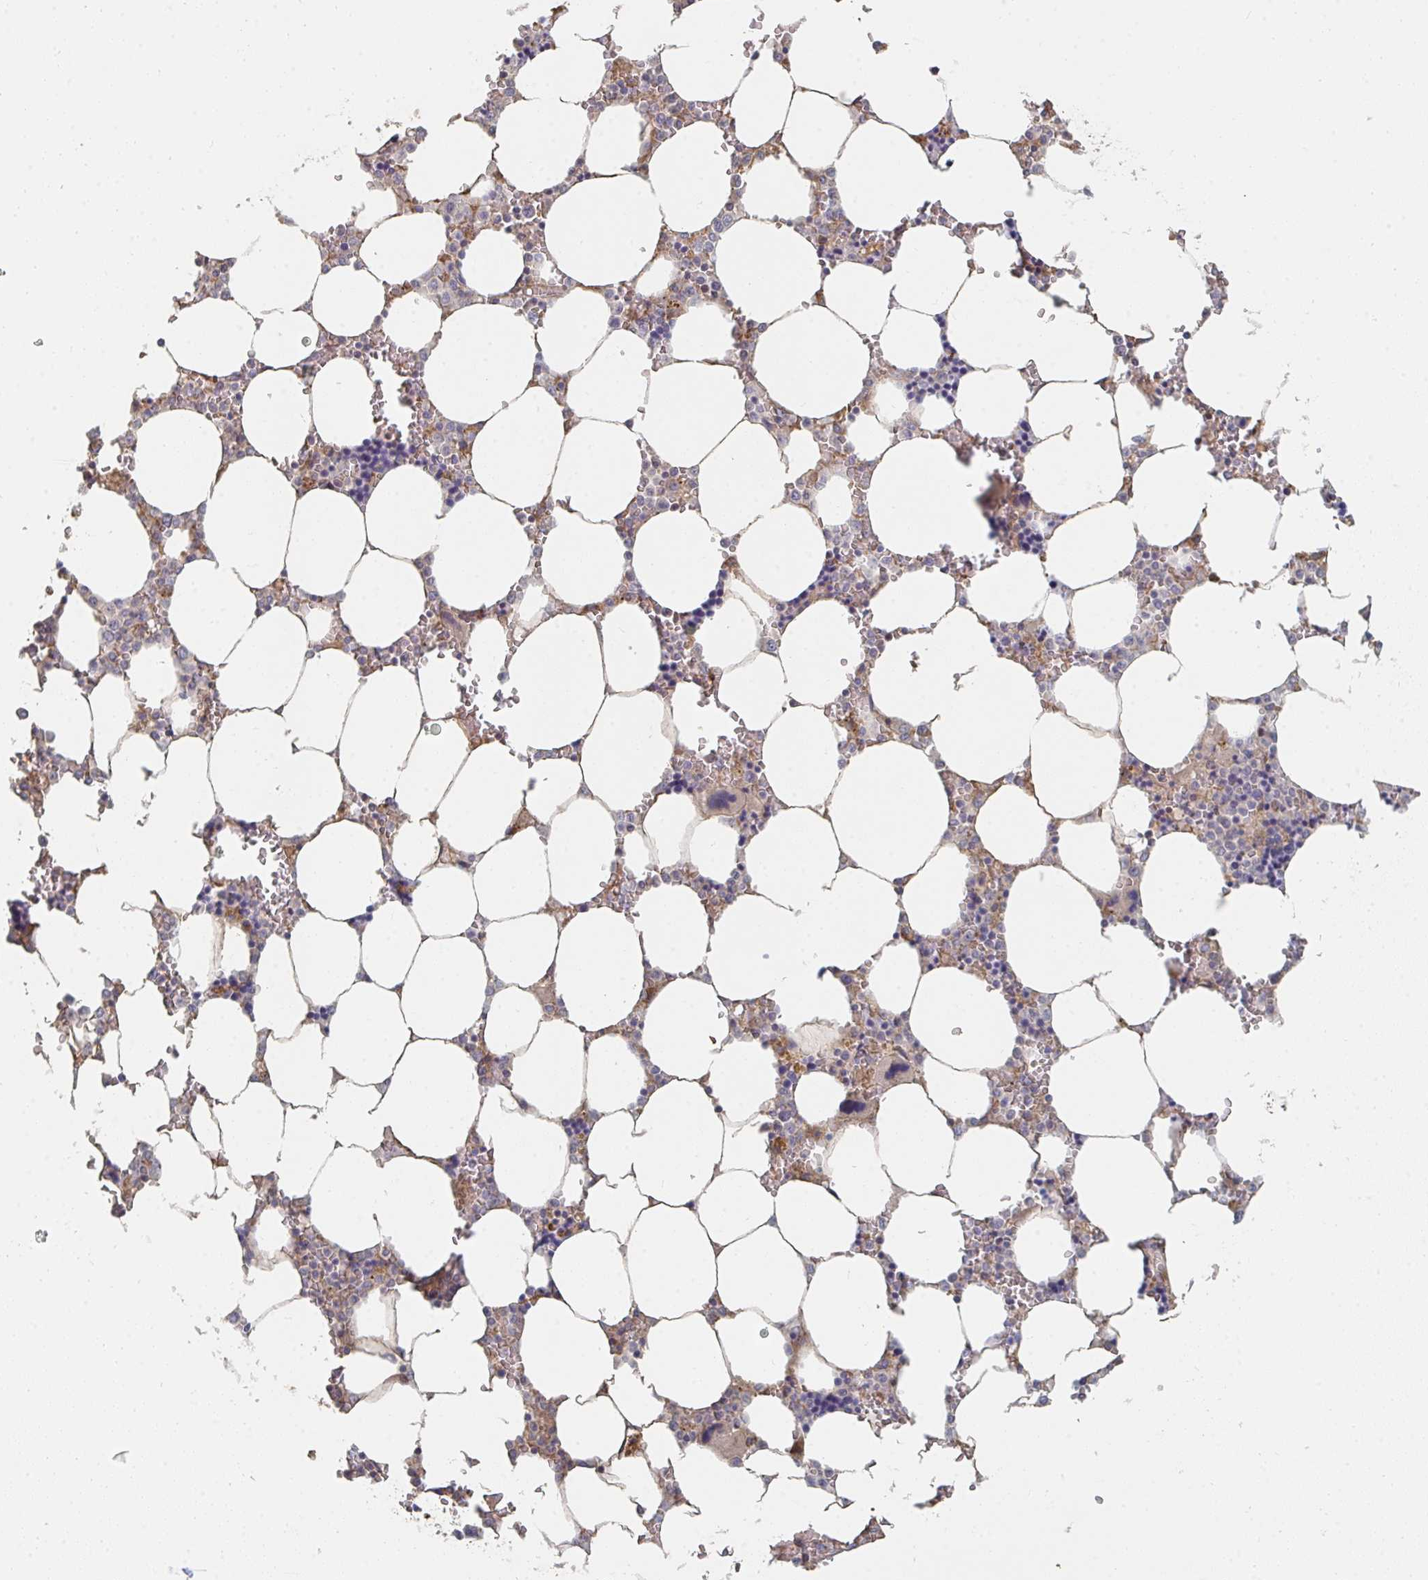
{"staining": {"intensity": "negative", "quantity": "none", "location": "none"}, "tissue": "bone marrow", "cell_type": "Hematopoietic cells", "image_type": "normal", "snomed": [{"axis": "morphology", "description": "Normal tissue, NOS"}, {"axis": "topography", "description": "Bone marrow"}], "caption": "The immunohistochemistry photomicrograph has no significant positivity in hematopoietic cells of bone marrow. Brightfield microscopy of immunohistochemistry stained with DAB (3,3'-diaminobenzidine) (brown) and hematoxylin (blue), captured at high magnification.", "gene": "PTEN", "patient": {"sex": "male", "age": 64}}